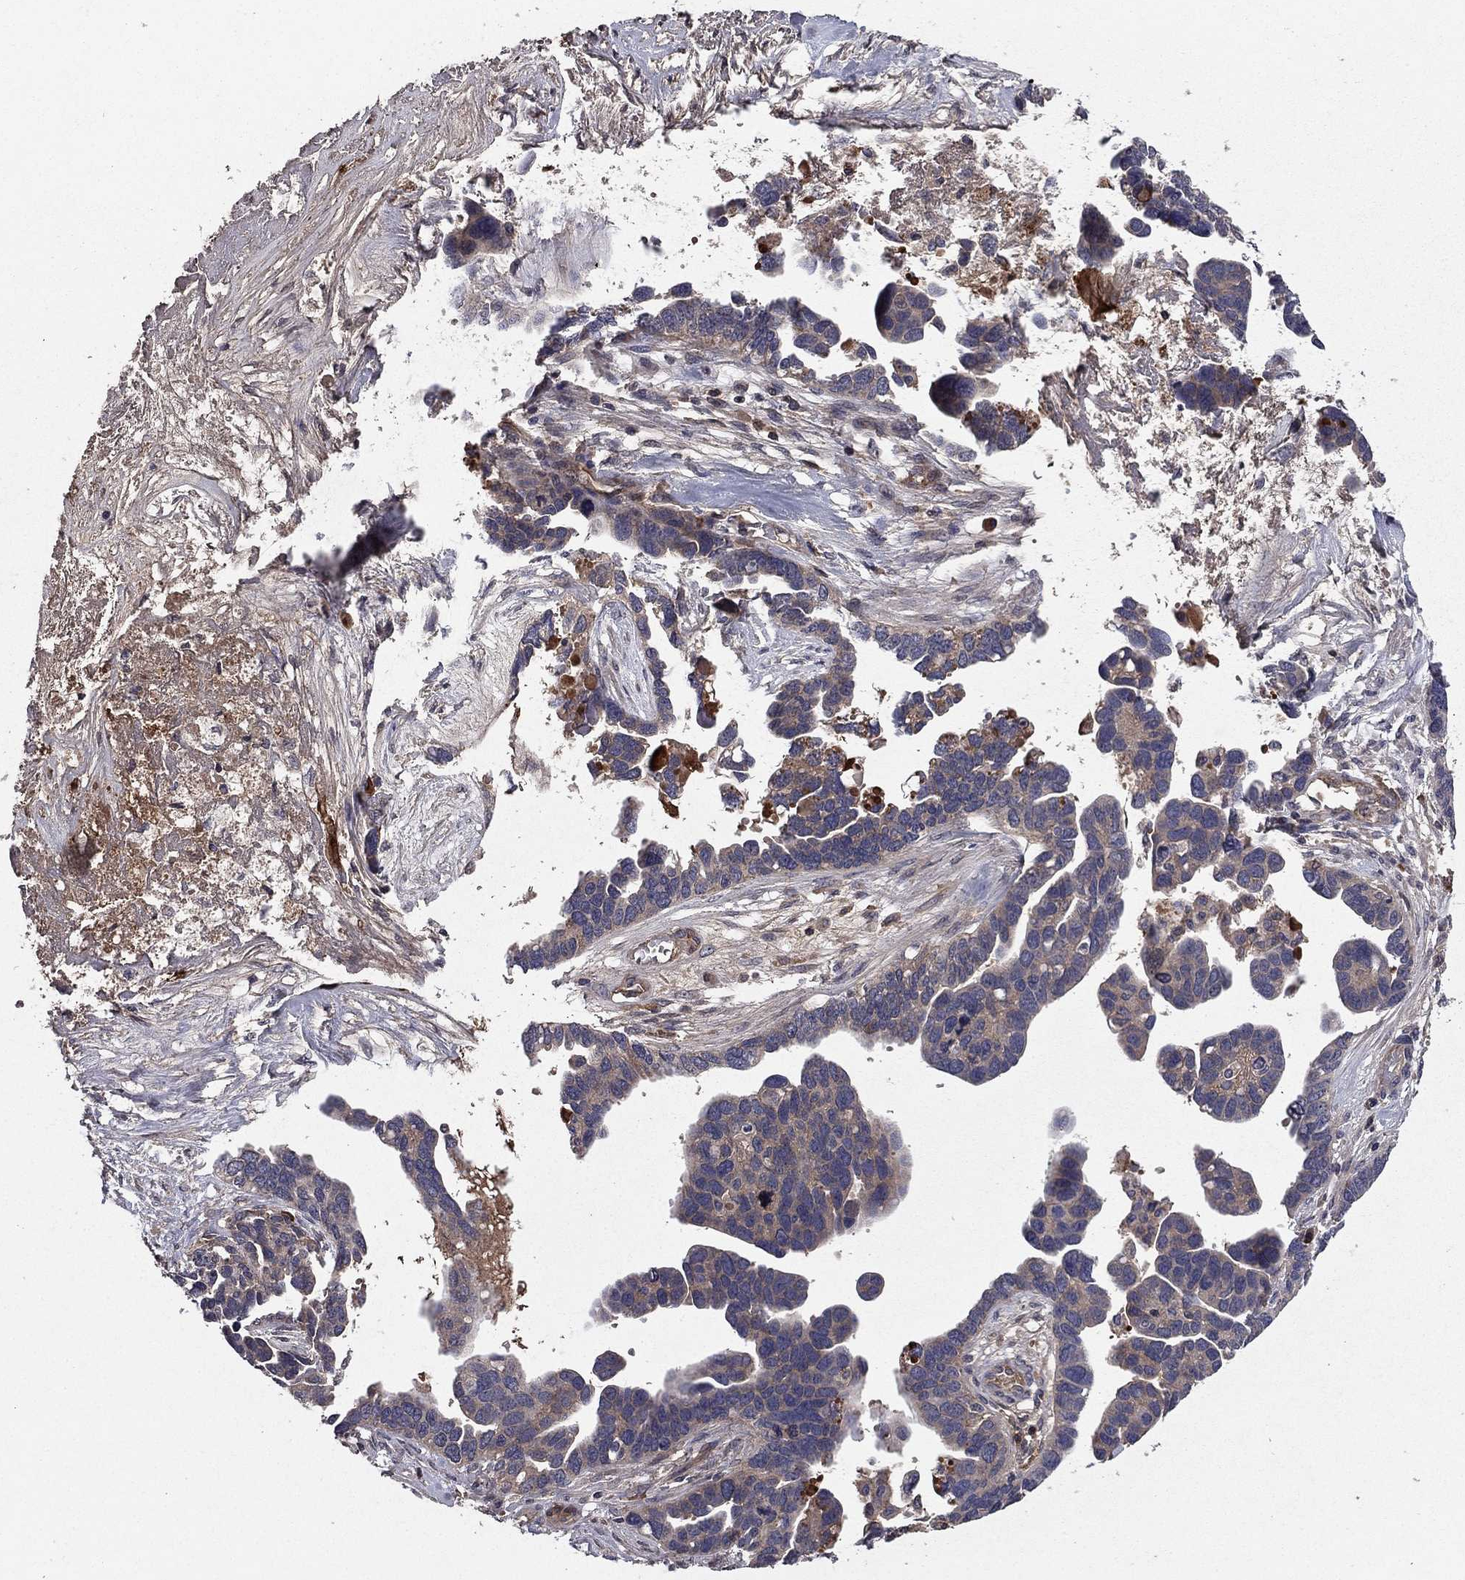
{"staining": {"intensity": "negative", "quantity": "none", "location": "none"}, "tissue": "ovarian cancer", "cell_type": "Tumor cells", "image_type": "cancer", "snomed": [{"axis": "morphology", "description": "Cystadenocarcinoma, serous, NOS"}, {"axis": "topography", "description": "Ovary"}], "caption": "Ovarian cancer stained for a protein using immunohistochemistry displays no expression tumor cells.", "gene": "PROS1", "patient": {"sex": "female", "age": 54}}